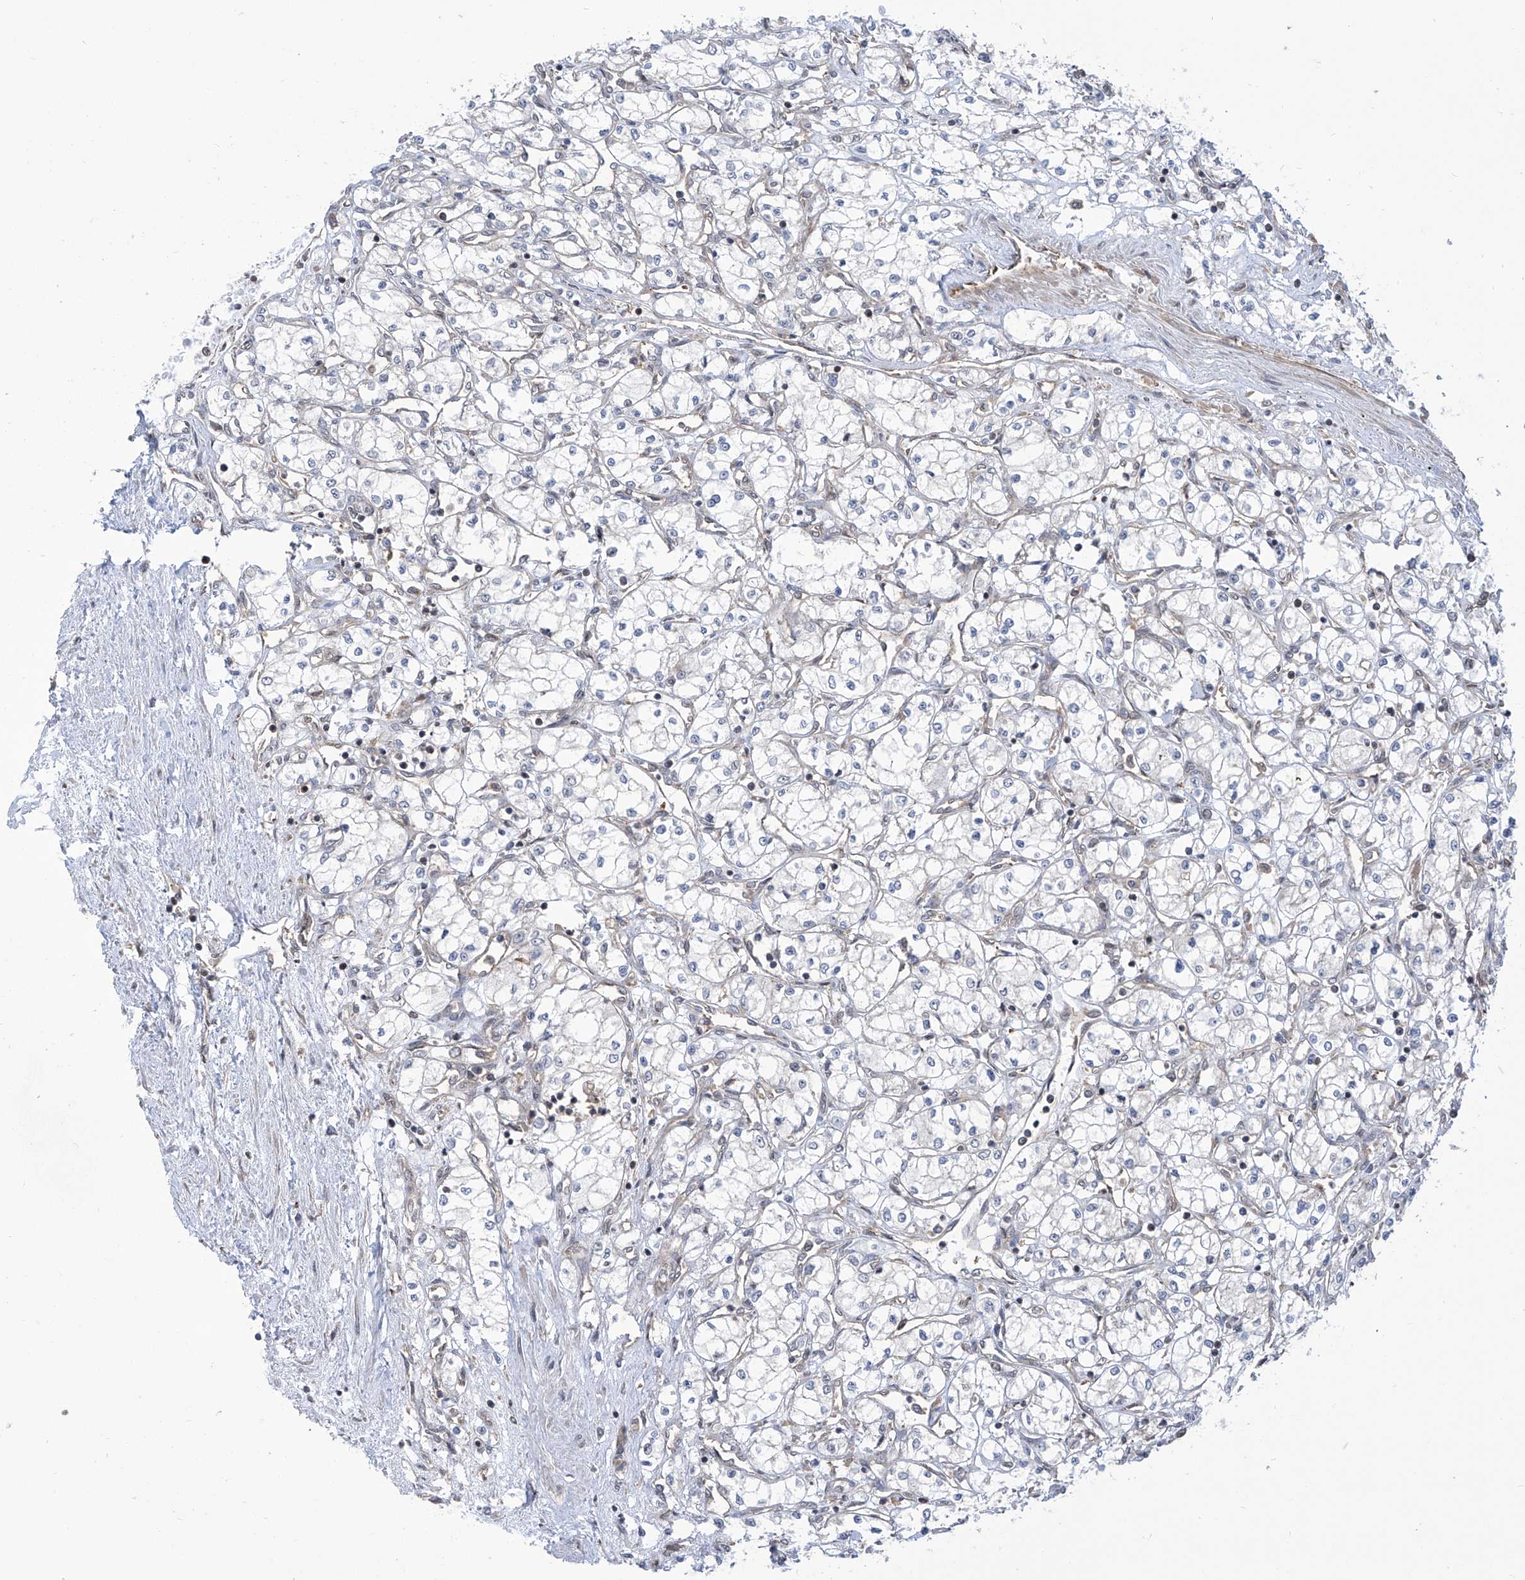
{"staining": {"intensity": "negative", "quantity": "none", "location": "none"}, "tissue": "renal cancer", "cell_type": "Tumor cells", "image_type": "cancer", "snomed": [{"axis": "morphology", "description": "Adenocarcinoma, NOS"}, {"axis": "topography", "description": "Kidney"}], "caption": "A photomicrograph of human renal cancer (adenocarcinoma) is negative for staining in tumor cells. Brightfield microscopy of immunohistochemistry (IHC) stained with DAB (3,3'-diaminobenzidine) (brown) and hematoxylin (blue), captured at high magnification.", "gene": "EIF3M", "patient": {"sex": "male", "age": 59}}